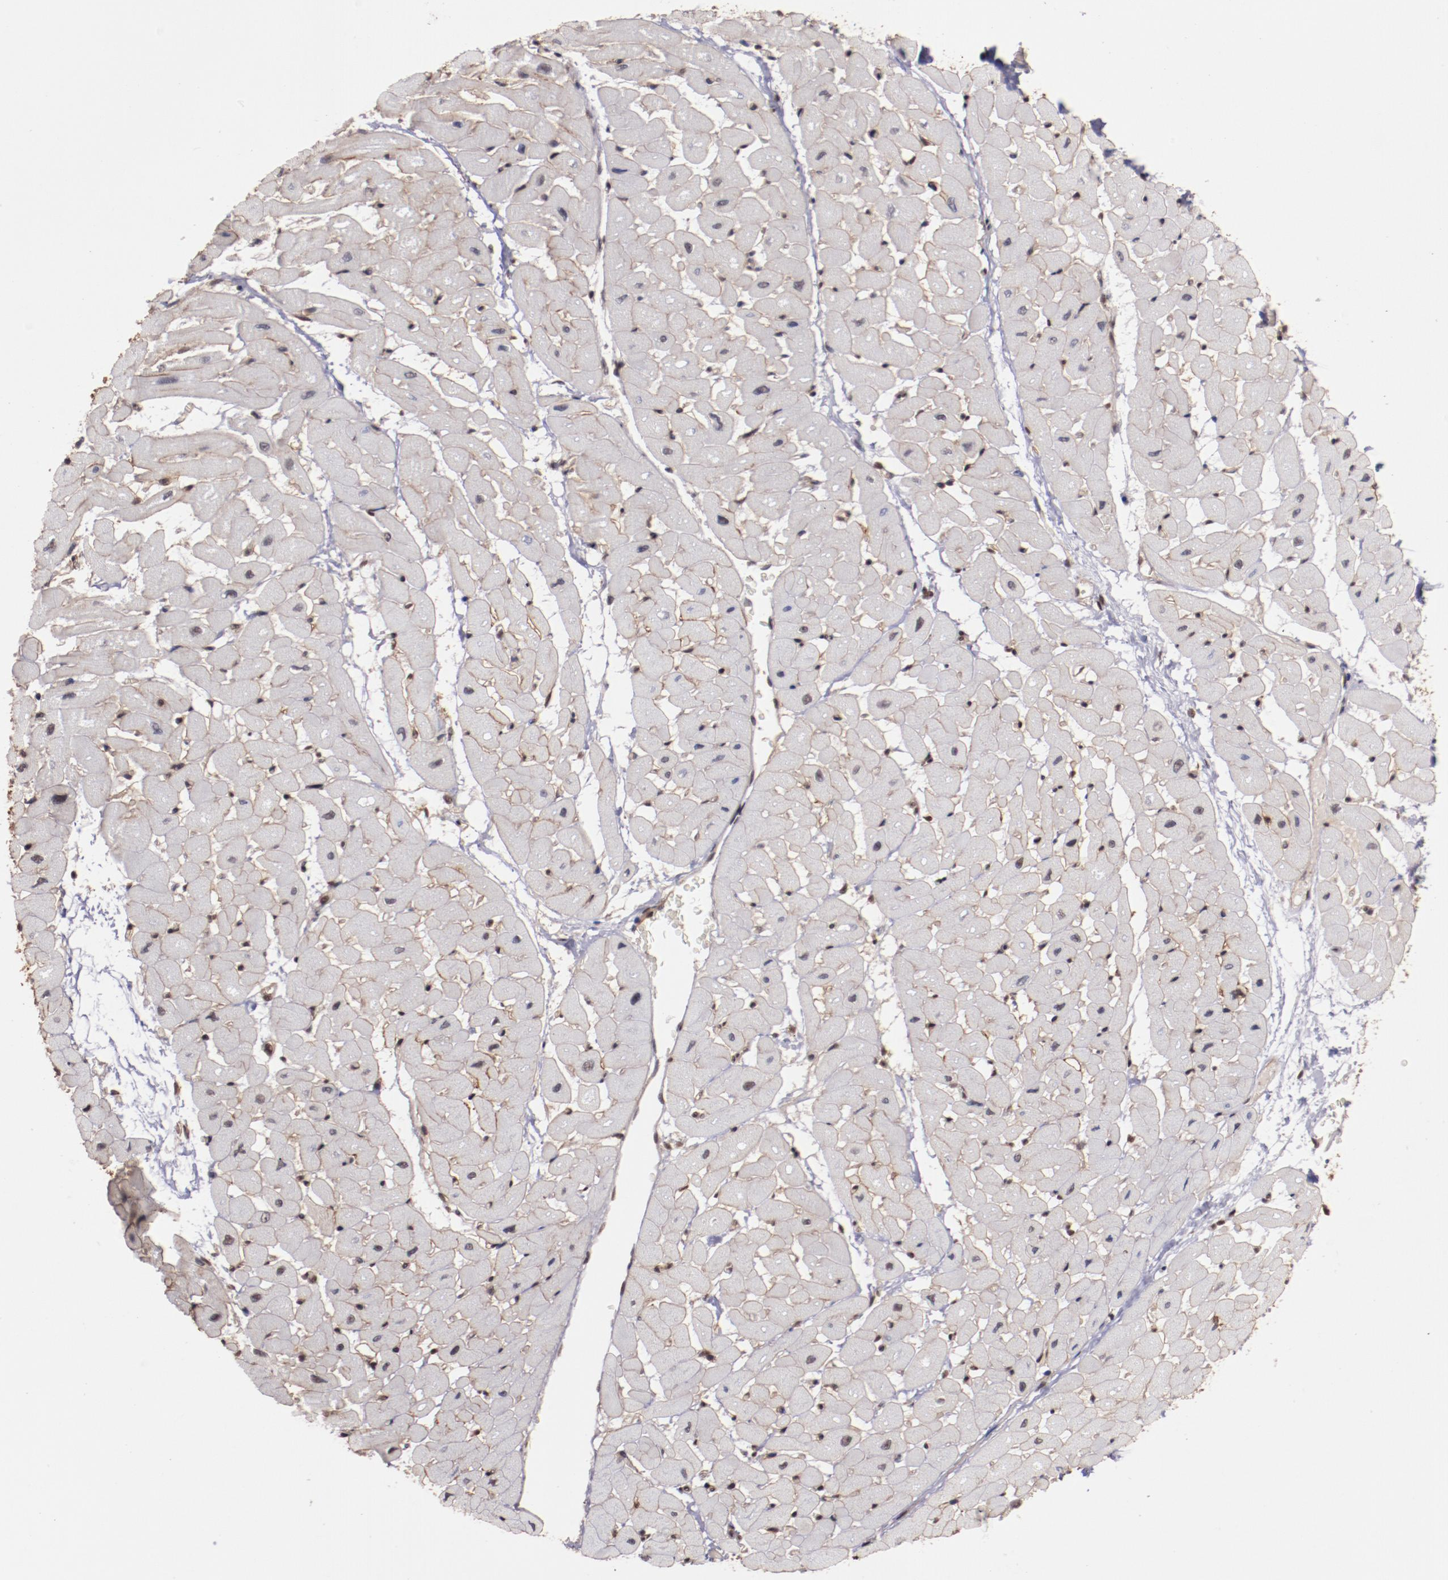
{"staining": {"intensity": "weak", "quantity": "25%-75%", "location": "cytoplasmic/membranous"}, "tissue": "heart muscle", "cell_type": "Cardiomyocytes", "image_type": "normal", "snomed": [{"axis": "morphology", "description": "Normal tissue, NOS"}, {"axis": "topography", "description": "Heart"}], "caption": "Heart muscle stained with DAB (3,3'-diaminobenzidine) immunohistochemistry exhibits low levels of weak cytoplasmic/membranous staining in about 25%-75% of cardiomyocytes. (DAB (3,3'-diaminobenzidine) = brown stain, brightfield microscopy at high magnification).", "gene": "STAG2", "patient": {"sex": "male", "age": 45}}